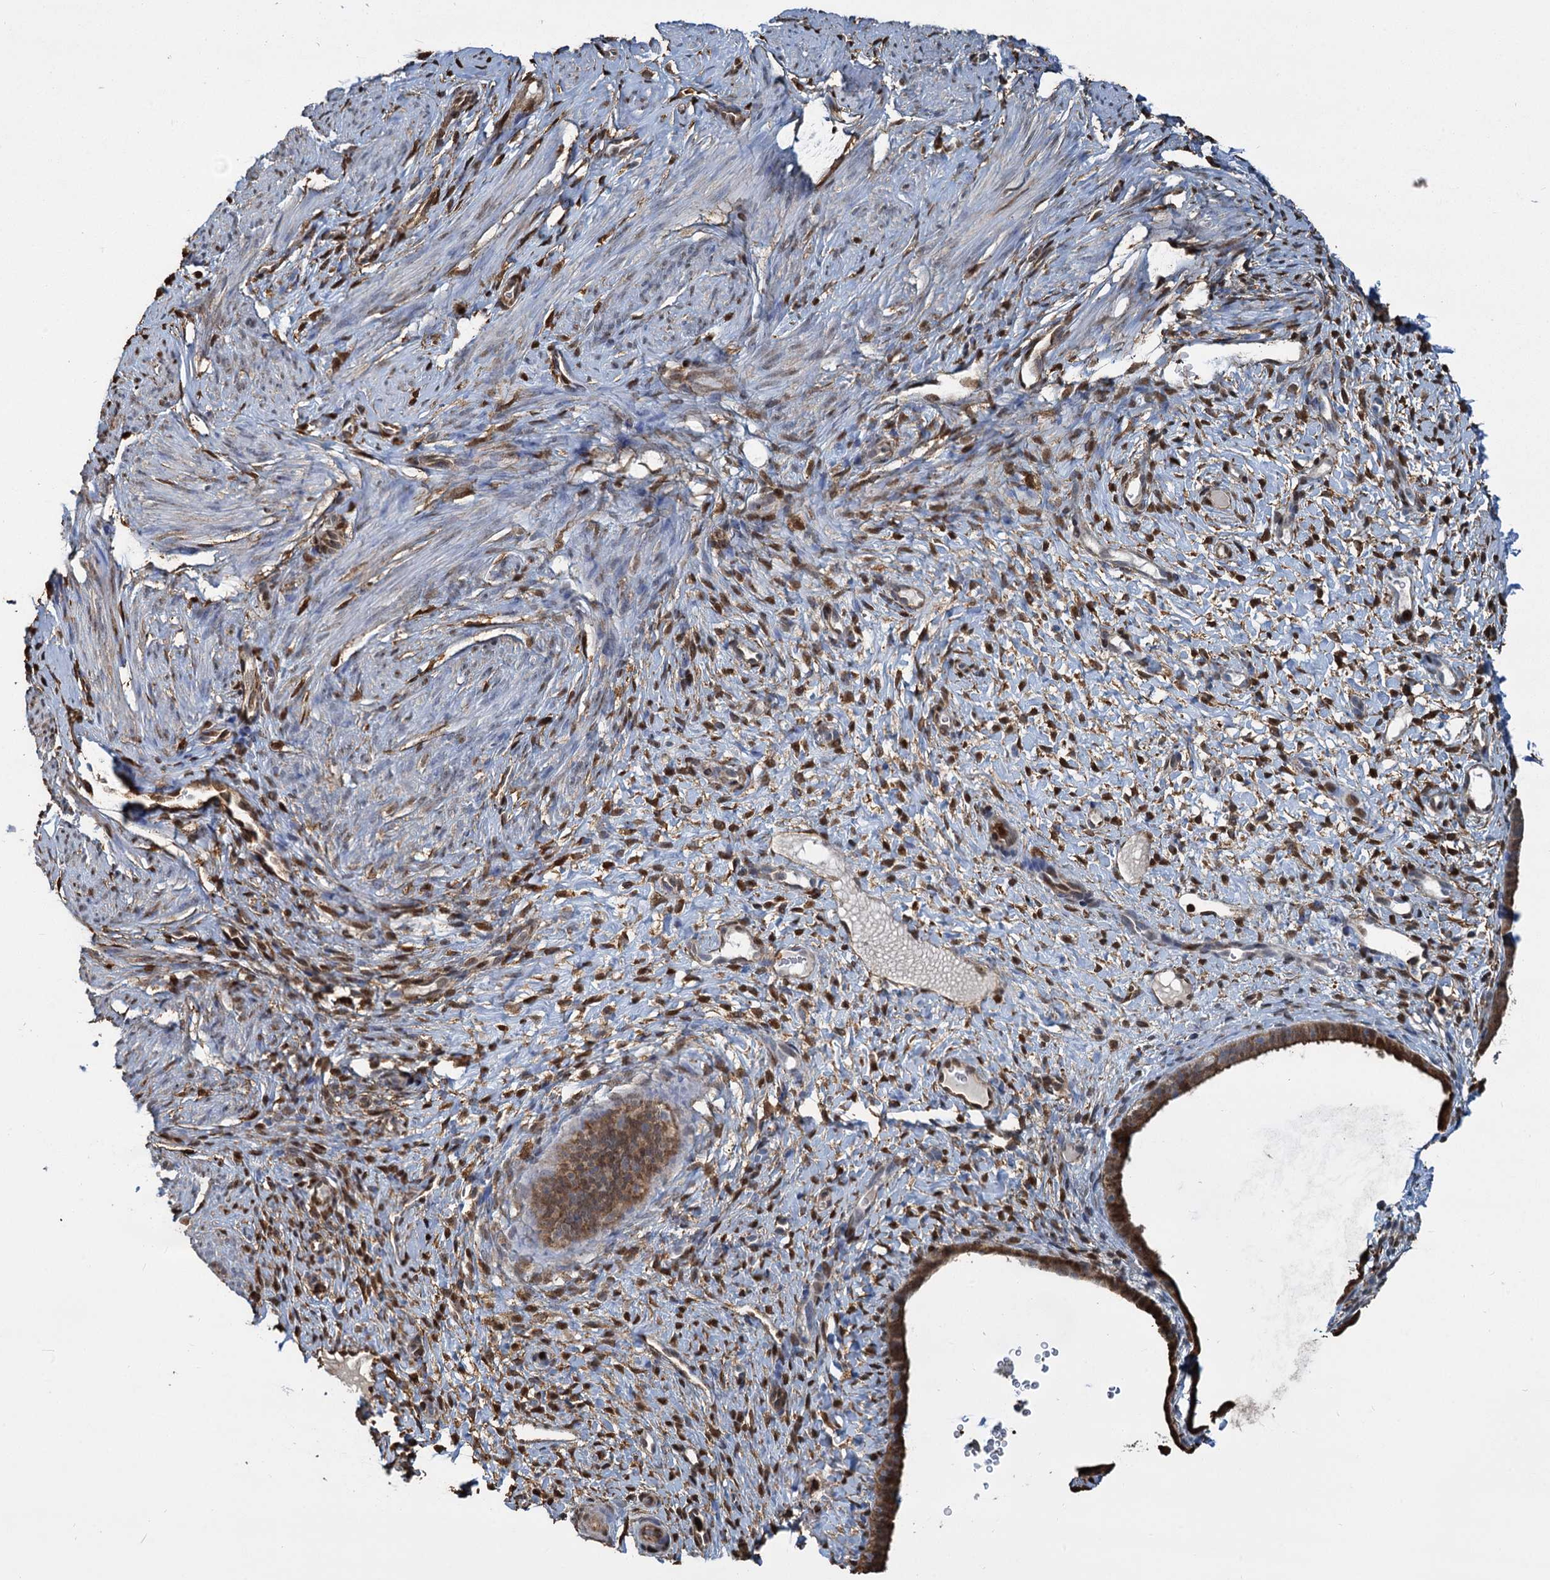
{"staining": {"intensity": "moderate", "quantity": "25%-75%", "location": "nuclear"}, "tissue": "endometrium", "cell_type": "Cells in endometrial stroma", "image_type": "normal", "snomed": [{"axis": "morphology", "description": "Normal tissue, NOS"}, {"axis": "topography", "description": "Endometrium"}], "caption": "Immunohistochemistry staining of unremarkable endometrium, which displays medium levels of moderate nuclear expression in approximately 25%-75% of cells in endometrial stroma indicating moderate nuclear protein positivity. The staining was performed using DAB (brown) for protein detection and nuclei were counterstained in hematoxylin (blue).", "gene": "S100A6", "patient": {"sex": "female", "age": 65}}